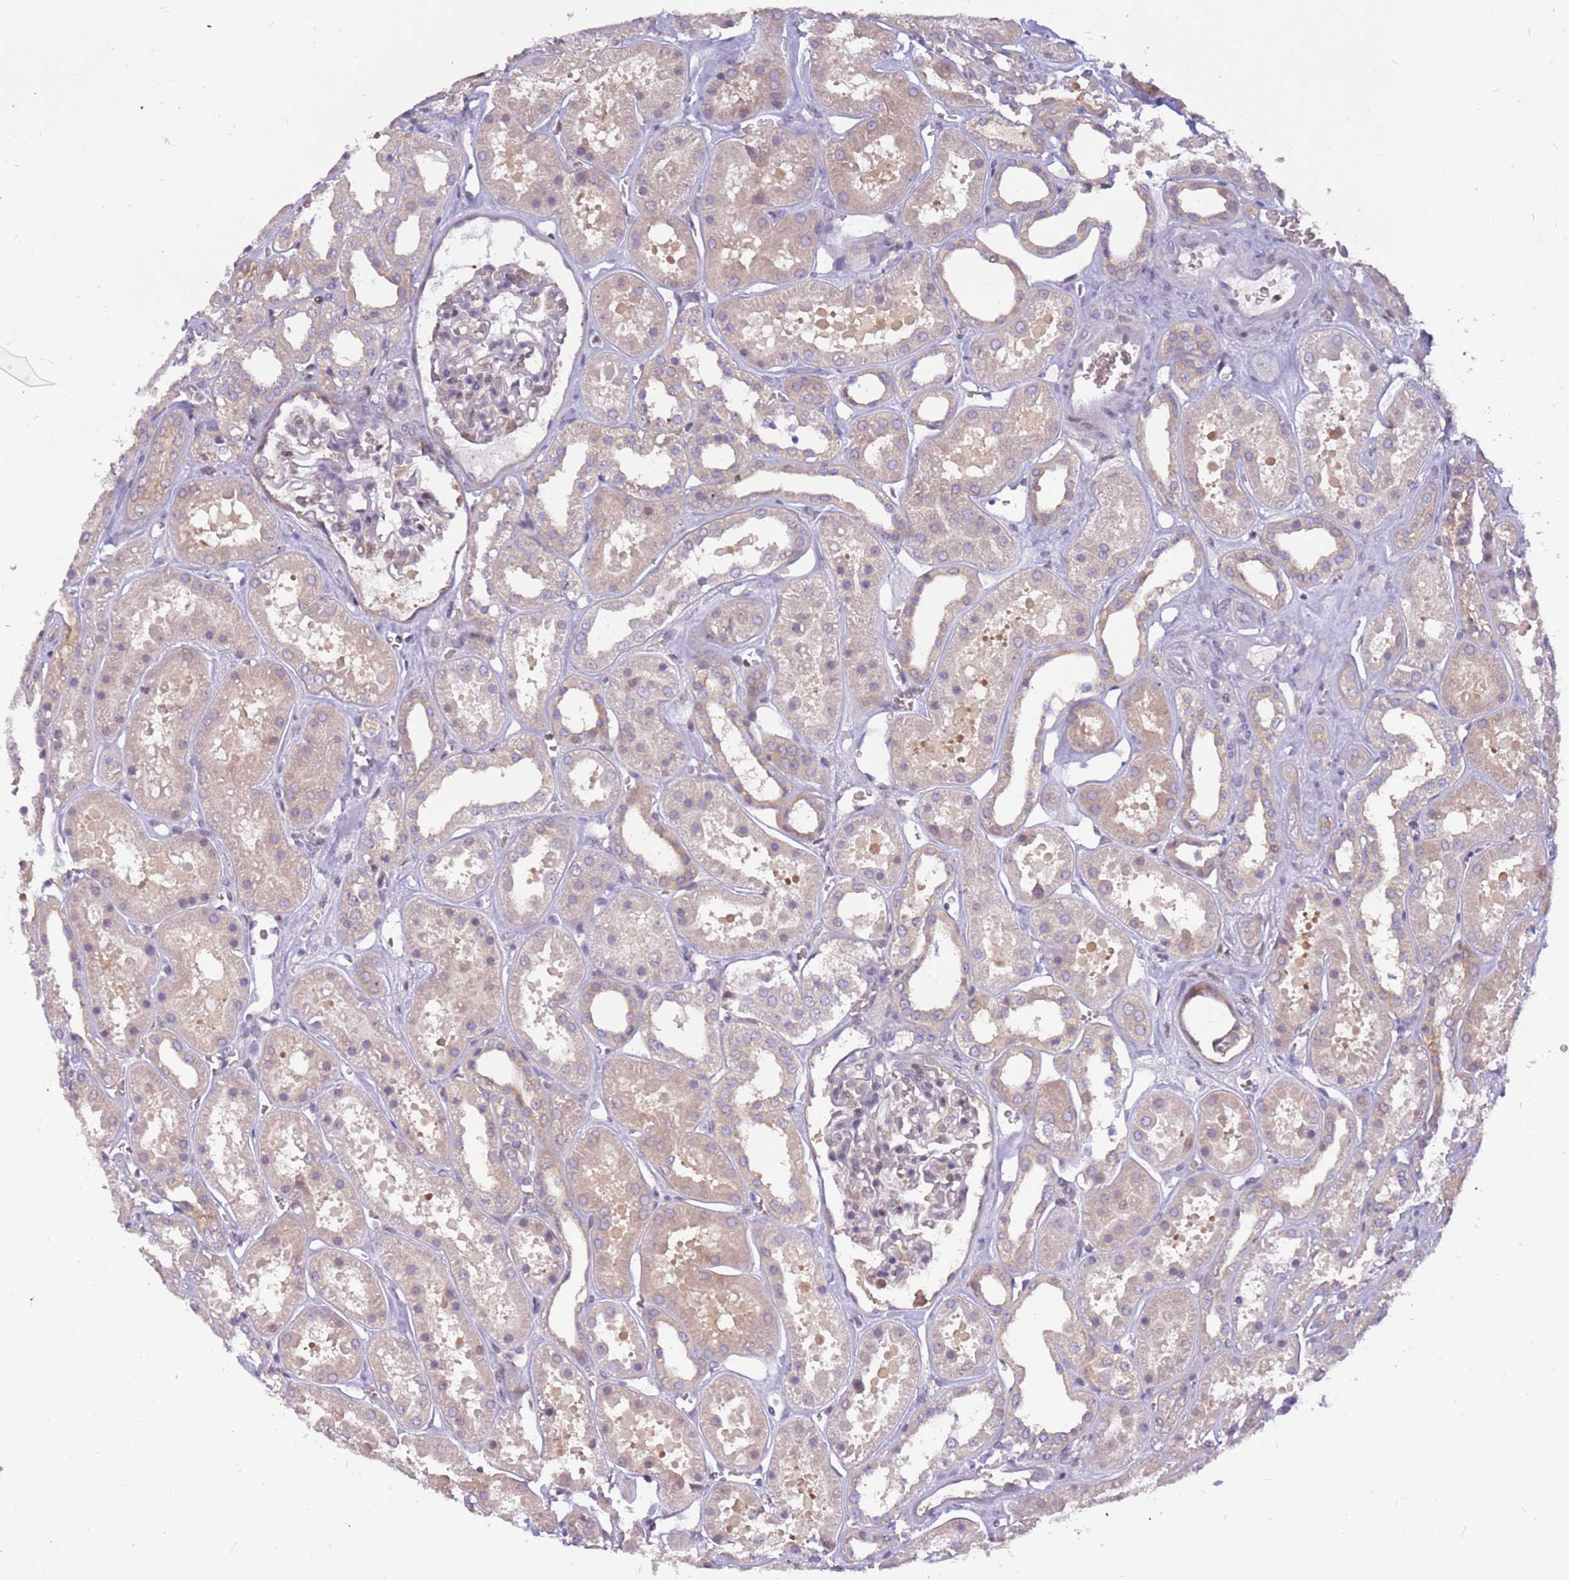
{"staining": {"intensity": "negative", "quantity": "none", "location": "none"}, "tissue": "kidney", "cell_type": "Cells in glomeruli", "image_type": "normal", "snomed": [{"axis": "morphology", "description": "Normal tissue, NOS"}, {"axis": "topography", "description": "Kidney"}], "caption": "Immunohistochemistry histopathology image of normal kidney stained for a protein (brown), which displays no staining in cells in glomeruli. (DAB immunohistochemistry (IHC) with hematoxylin counter stain).", "gene": "ARHGEF35", "patient": {"sex": "female", "age": 41}}